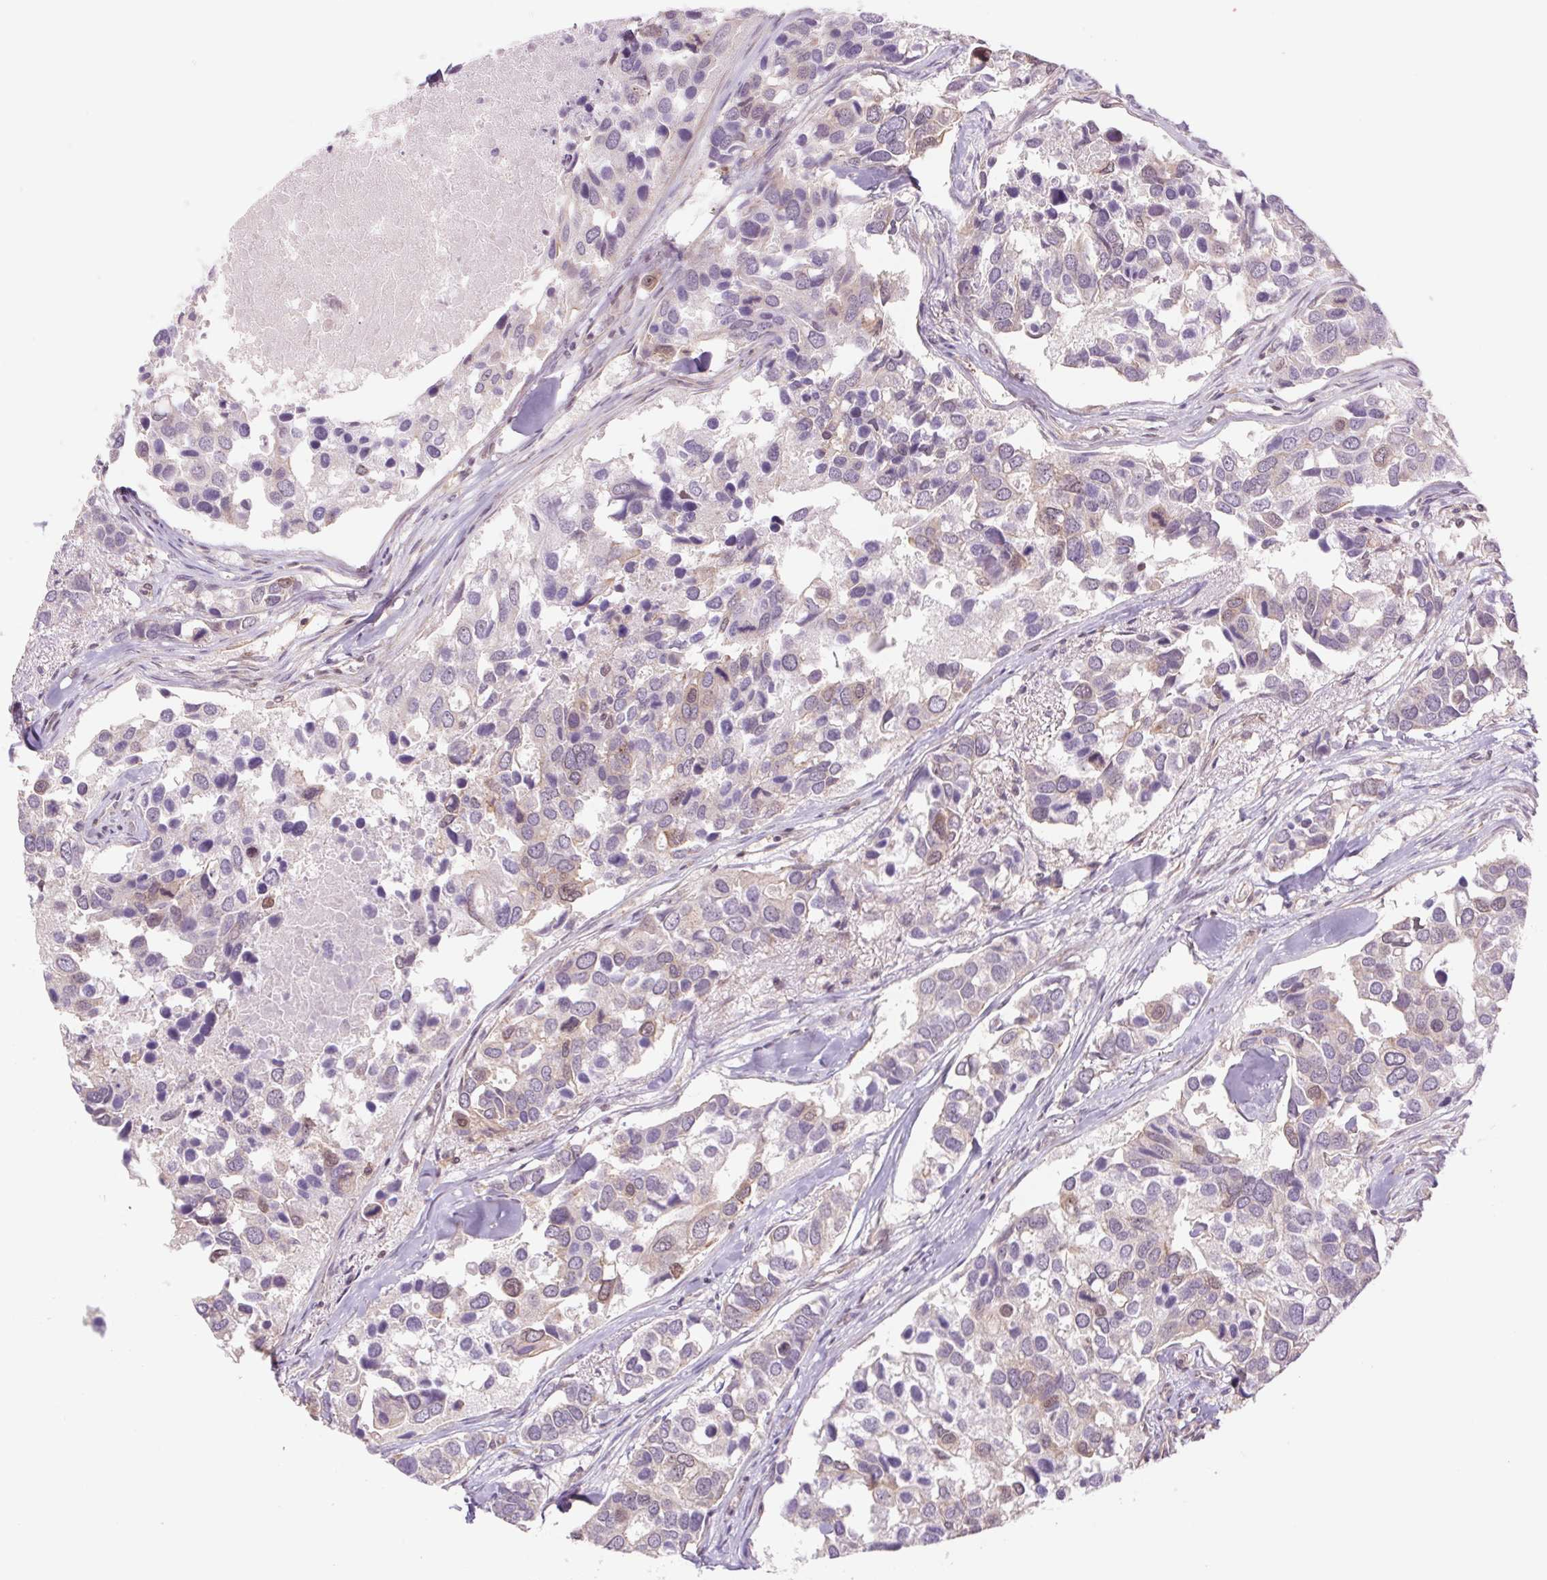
{"staining": {"intensity": "weak", "quantity": "<25%", "location": "cytoplasmic/membranous"}, "tissue": "breast cancer", "cell_type": "Tumor cells", "image_type": "cancer", "snomed": [{"axis": "morphology", "description": "Duct carcinoma"}, {"axis": "topography", "description": "Breast"}], "caption": "This is an IHC photomicrograph of invasive ductal carcinoma (breast). There is no expression in tumor cells.", "gene": "CWC25", "patient": {"sex": "female", "age": 83}}